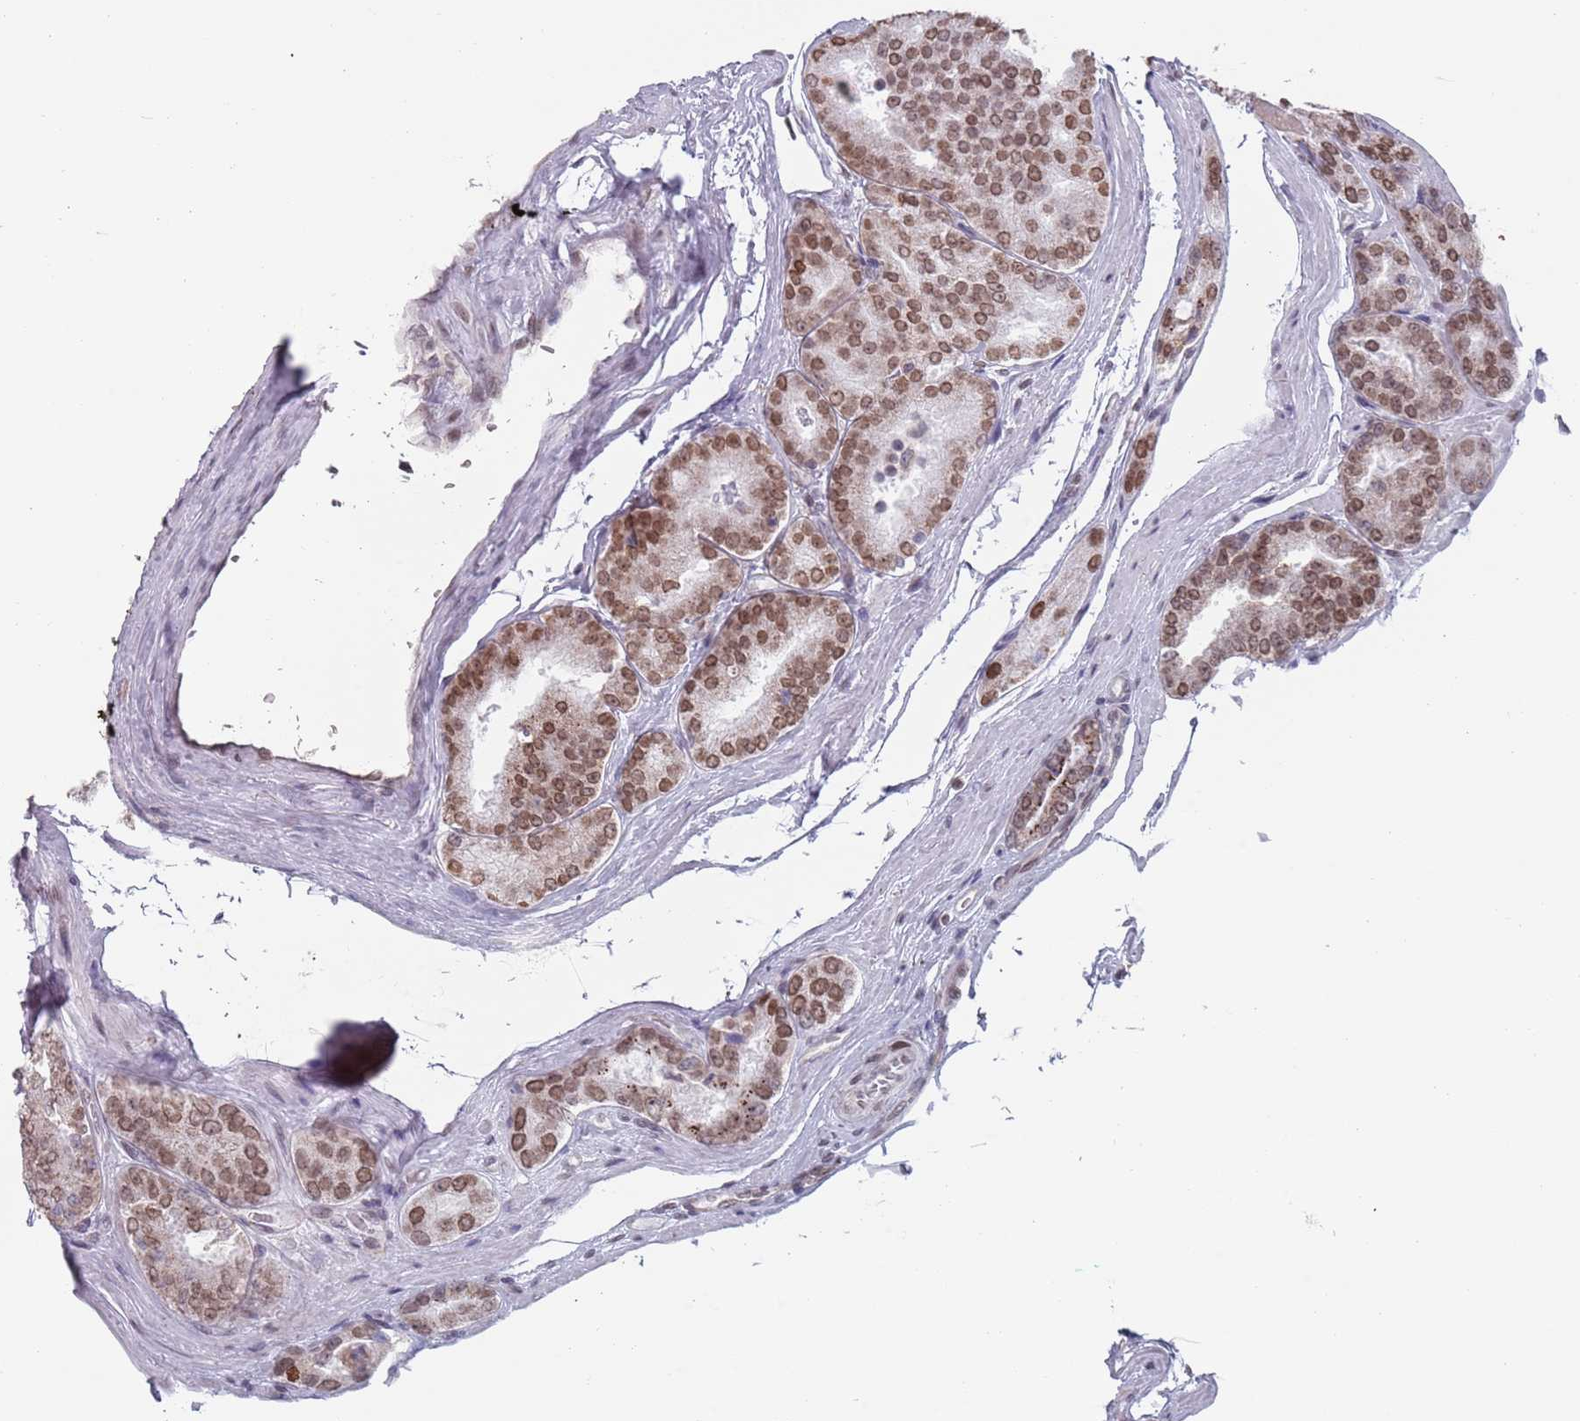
{"staining": {"intensity": "moderate", "quantity": ">75%", "location": "nuclear"}, "tissue": "prostate cancer", "cell_type": "Tumor cells", "image_type": "cancer", "snomed": [{"axis": "morphology", "description": "Adenocarcinoma, High grade"}, {"axis": "topography", "description": "Prostate"}], "caption": "IHC micrograph of neoplastic tissue: prostate high-grade adenocarcinoma stained using immunohistochemistry (IHC) displays medium levels of moderate protein expression localized specifically in the nuclear of tumor cells, appearing as a nuclear brown color.", "gene": "MFSD12", "patient": {"sex": "male", "age": 72}}